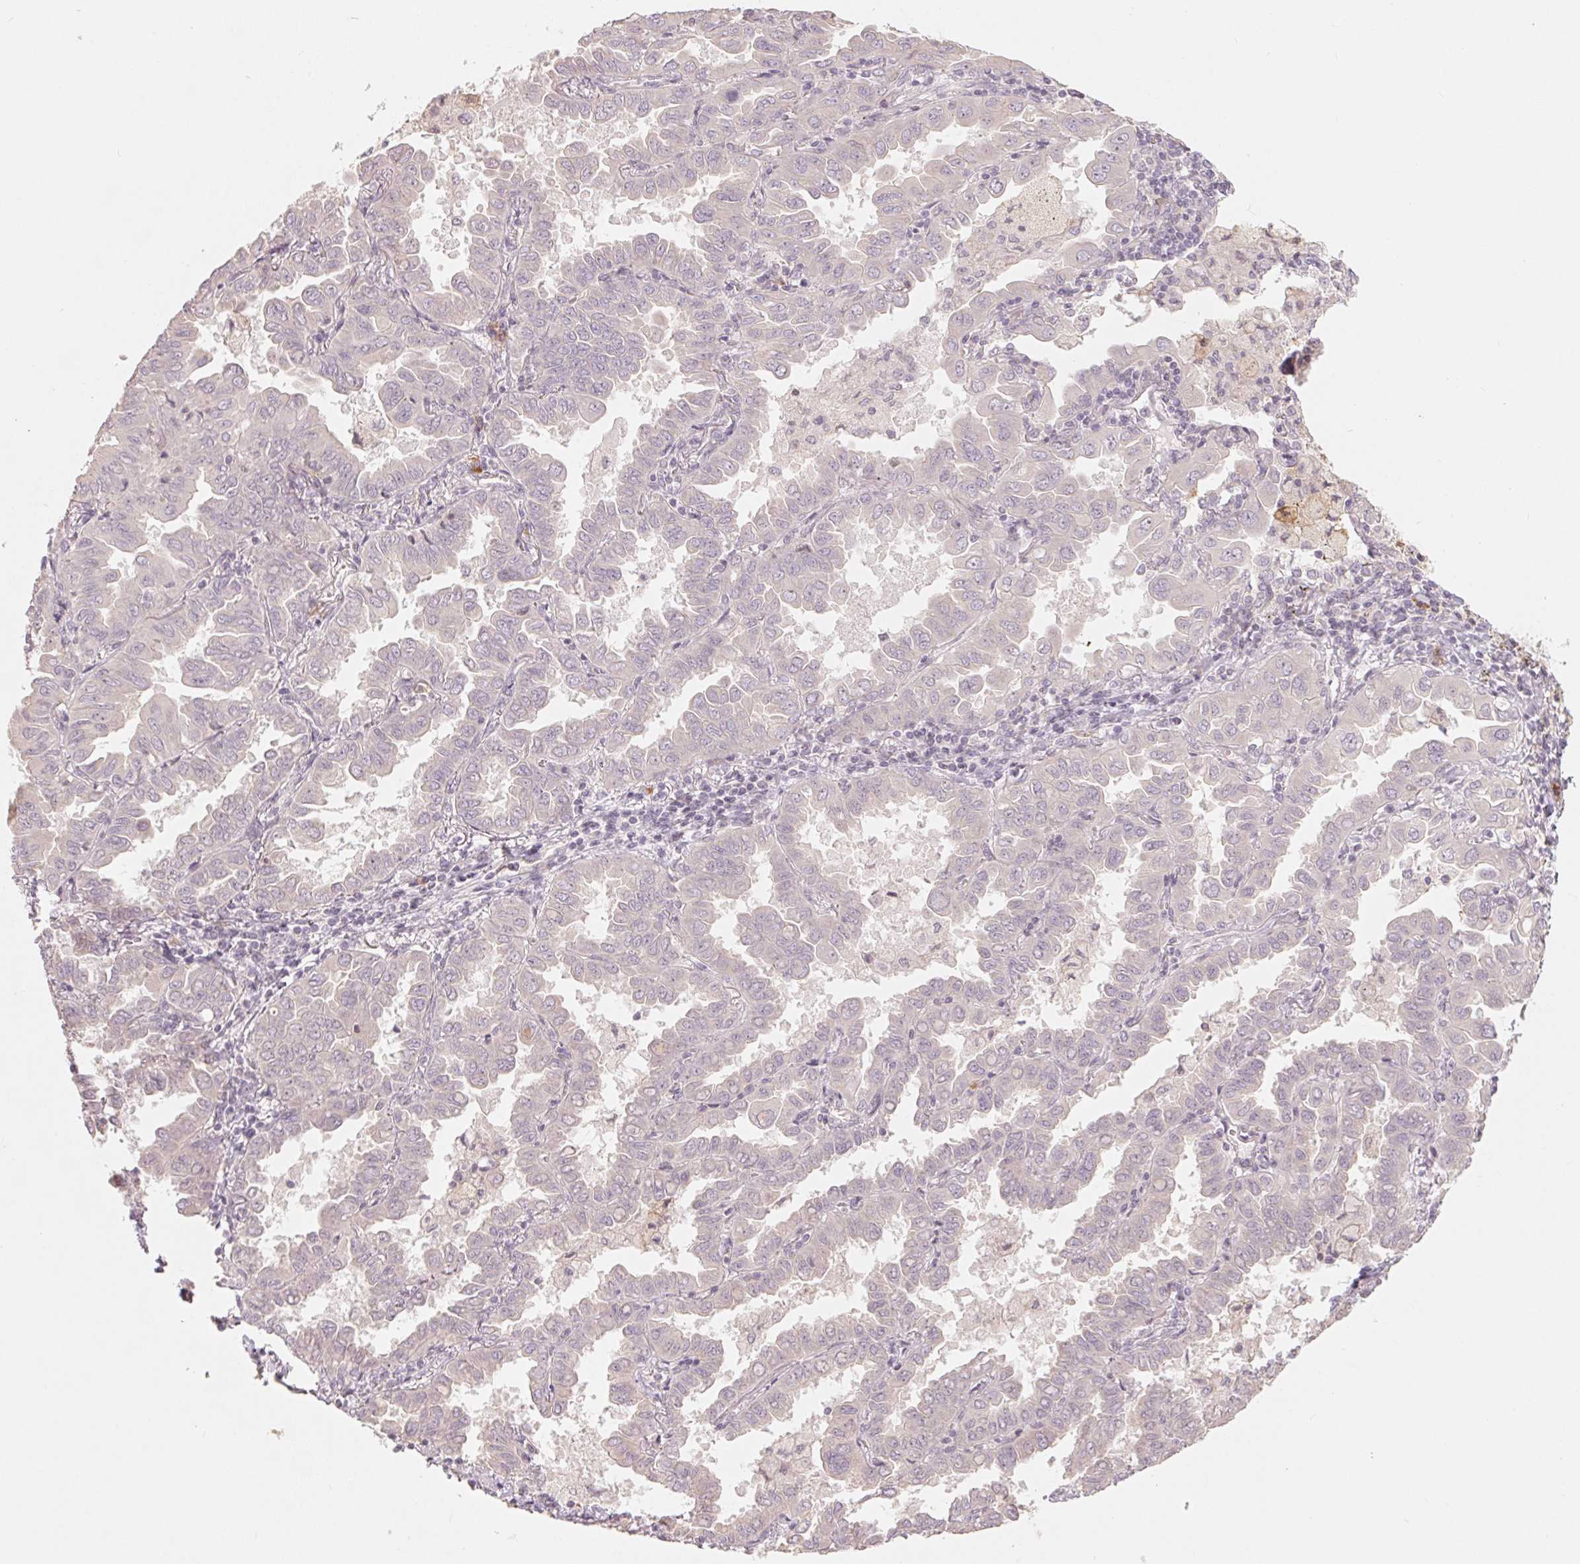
{"staining": {"intensity": "negative", "quantity": "none", "location": "none"}, "tissue": "lung cancer", "cell_type": "Tumor cells", "image_type": "cancer", "snomed": [{"axis": "morphology", "description": "Adenocarcinoma, NOS"}, {"axis": "topography", "description": "Lung"}], "caption": "IHC micrograph of human lung cancer stained for a protein (brown), which exhibits no staining in tumor cells.", "gene": "DENND2C", "patient": {"sex": "male", "age": 64}}